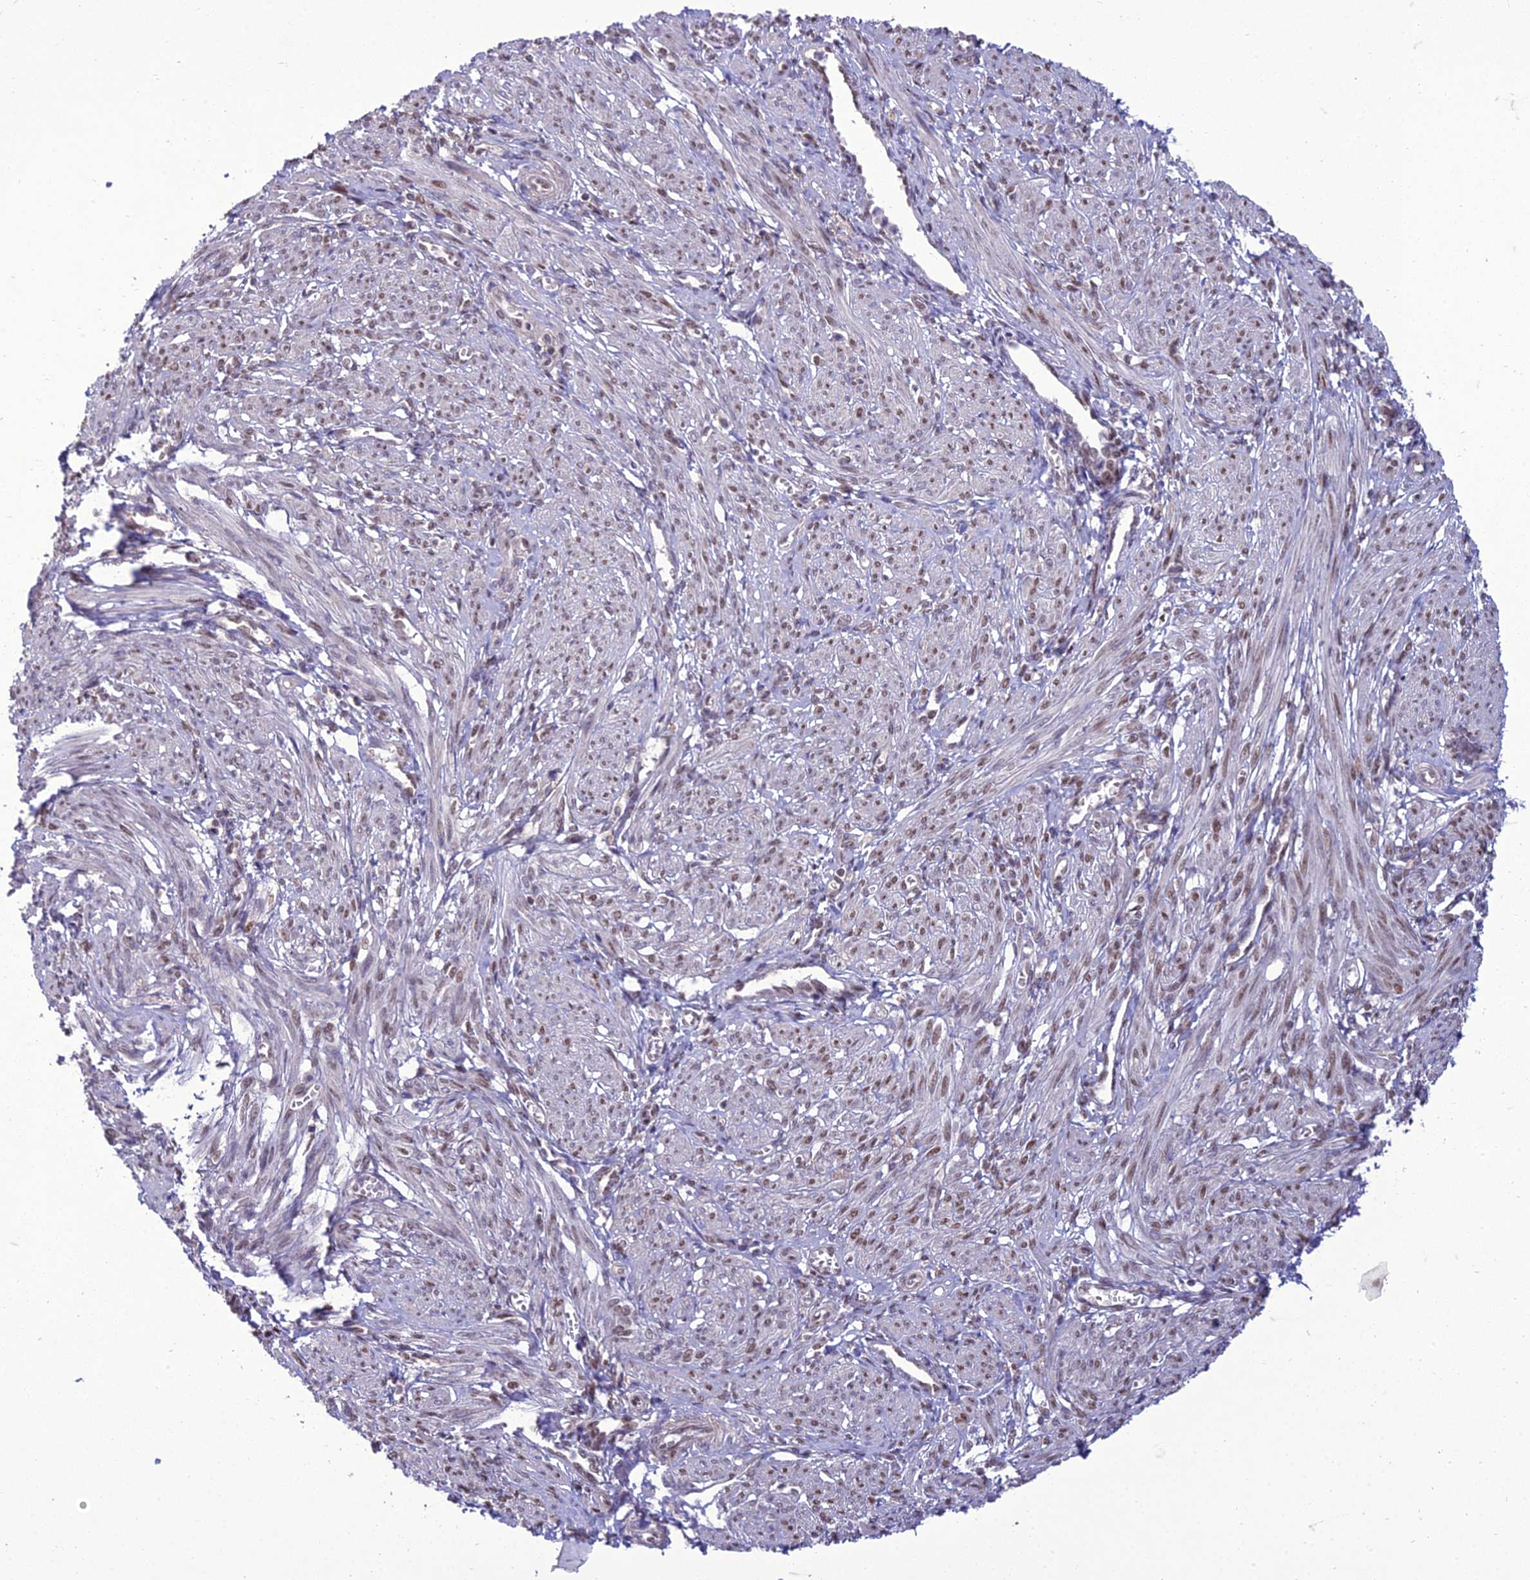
{"staining": {"intensity": "weak", "quantity": "25%-75%", "location": "nuclear"}, "tissue": "smooth muscle", "cell_type": "Smooth muscle cells", "image_type": "normal", "snomed": [{"axis": "morphology", "description": "Normal tissue, NOS"}, {"axis": "topography", "description": "Smooth muscle"}], "caption": "A histopathology image showing weak nuclear positivity in approximately 25%-75% of smooth muscle cells in normal smooth muscle, as visualized by brown immunohistochemical staining.", "gene": "RANBP3", "patient": {"sex": "female", "age": 39}}